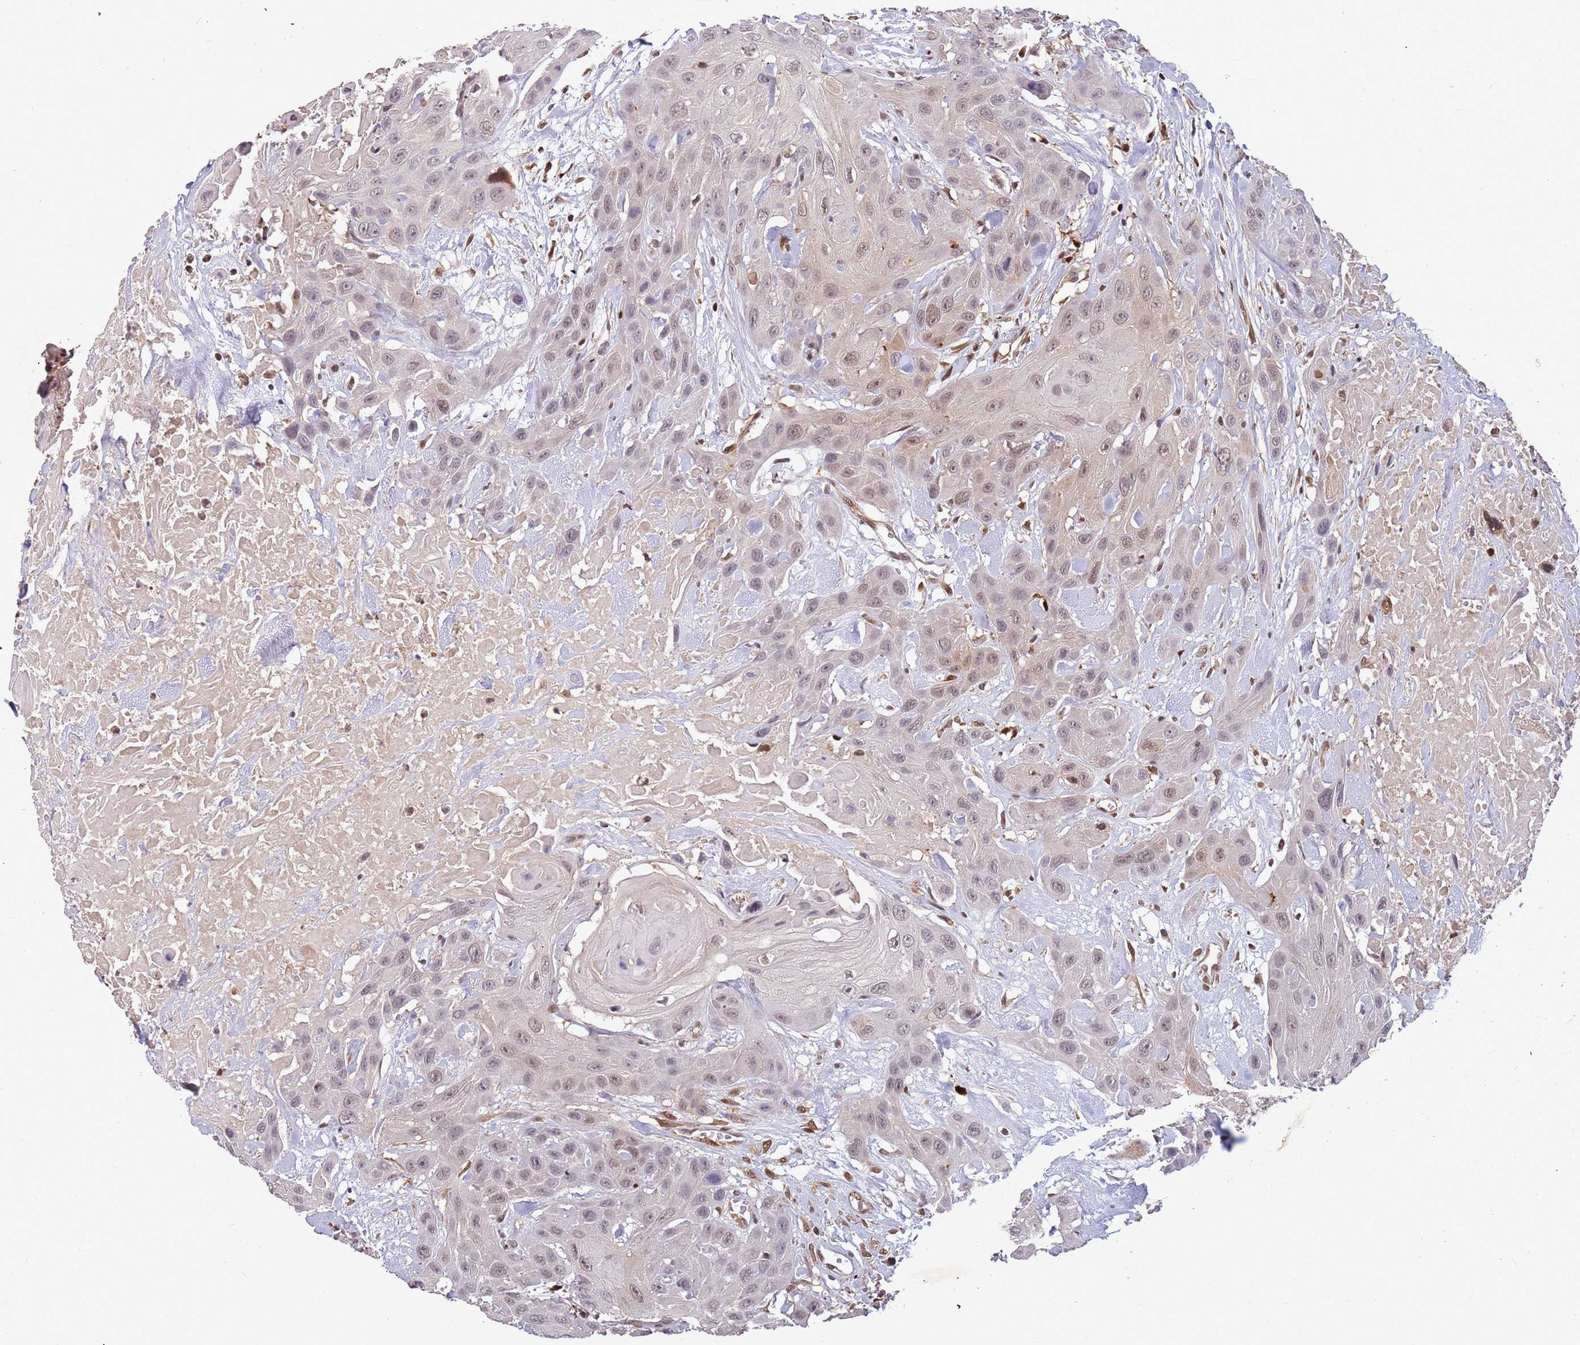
{"staining": {"intensity": "weak", "quantity": ">75%", "location": "nuclear"}, "tissue": "head and neck cancer", "cell_type": "Tumor cells", "image_type": "cancer", "snomed": [{"axis": "morphology", "description": "Squamous cell carcinoma, NOS"}, {"axis": "topography", "description": "Head-Neck"}], "caption": "Protein expression analysis of human head and neck cancer (squamous cell carcinoma) reveals weak nuclear staining in approximately >75% of tumor cells.", "gene": "GBP2", "patient": {"sex": "male", "age": 81}}